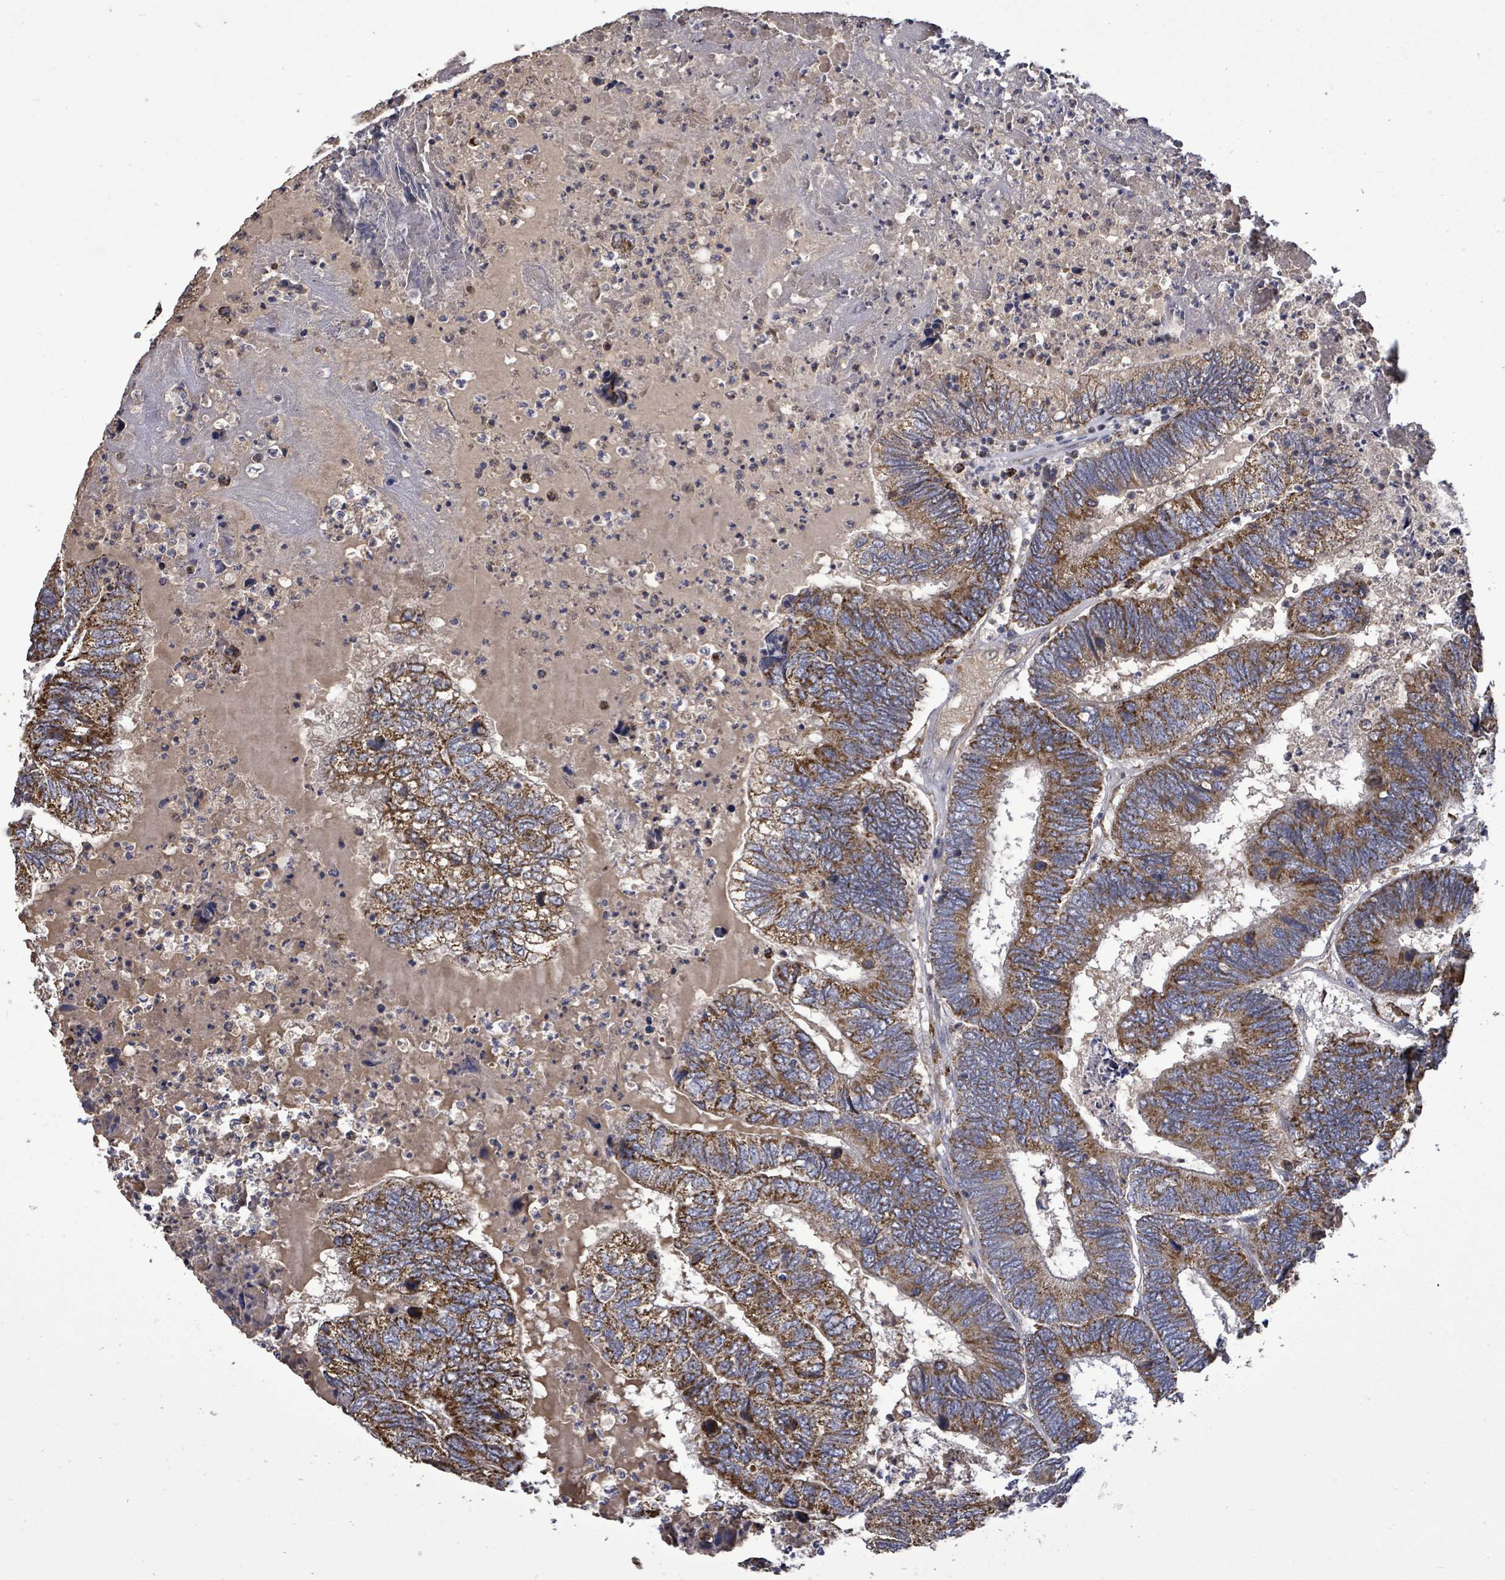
{"staining": {"intensity": "strong", "quantity": ">75%", "location": "cytoplasmic/membranous"}, "tissue": "colorectal cancer", "cell_type": "Tumor cells", "image_type": "cancer", "snomed": [{"axis": "morphology", "description": "Adenocarcinoma, NOS"}, {"axis": "topography", "description": "Colon"}], "caption": "Brown immunohistochemical staining in colorectal cancer (adenocarcinoma) shows strong cytoplasmic/membranous positivity in approximately >75% of tumor cells.", "gene": "MTMR12", "patient": {"sex": "female", "age": 67}}